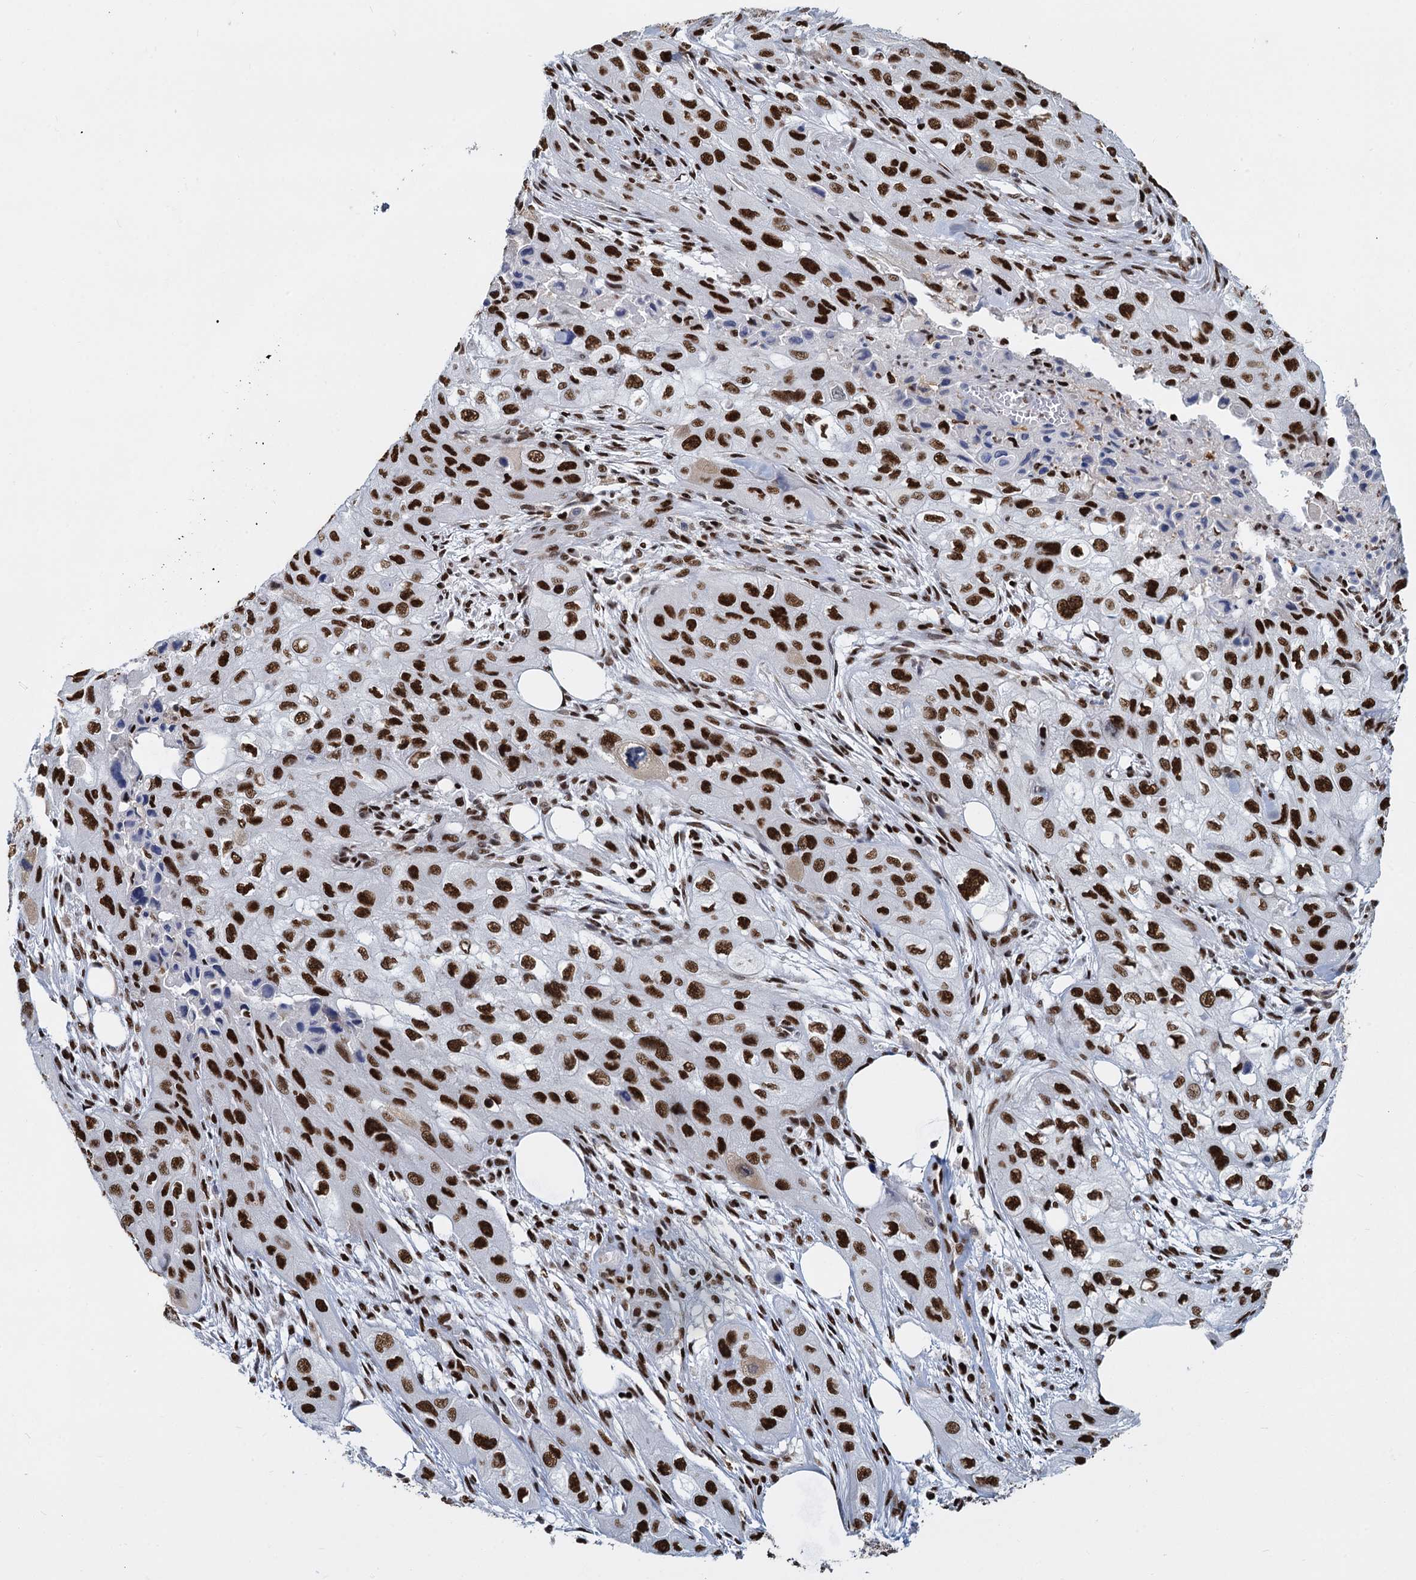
{"staining": {"intensity": "strong", "quantity": ">75%", "location": "nuclear"}, "tissue": "skin cancer", "cell_type": "Tumor cells", "image_type": "cancer", "snomed": [{"axis": "morphology", "description": "Squamous cell carcinoma, NOS"}, {"axis": "topography", "description": "Skin"}, {"axis": "topography", "description": "Subcutis"}], "caption": "Immunohistochemistry photomicrograph of human skin cancer stained for a protein (brown), which reveals high levels of strong nuclear staining in about >75% of tumor cells.", "gene": "DCPS", "patient": {"sex": "male", "age": 73}}